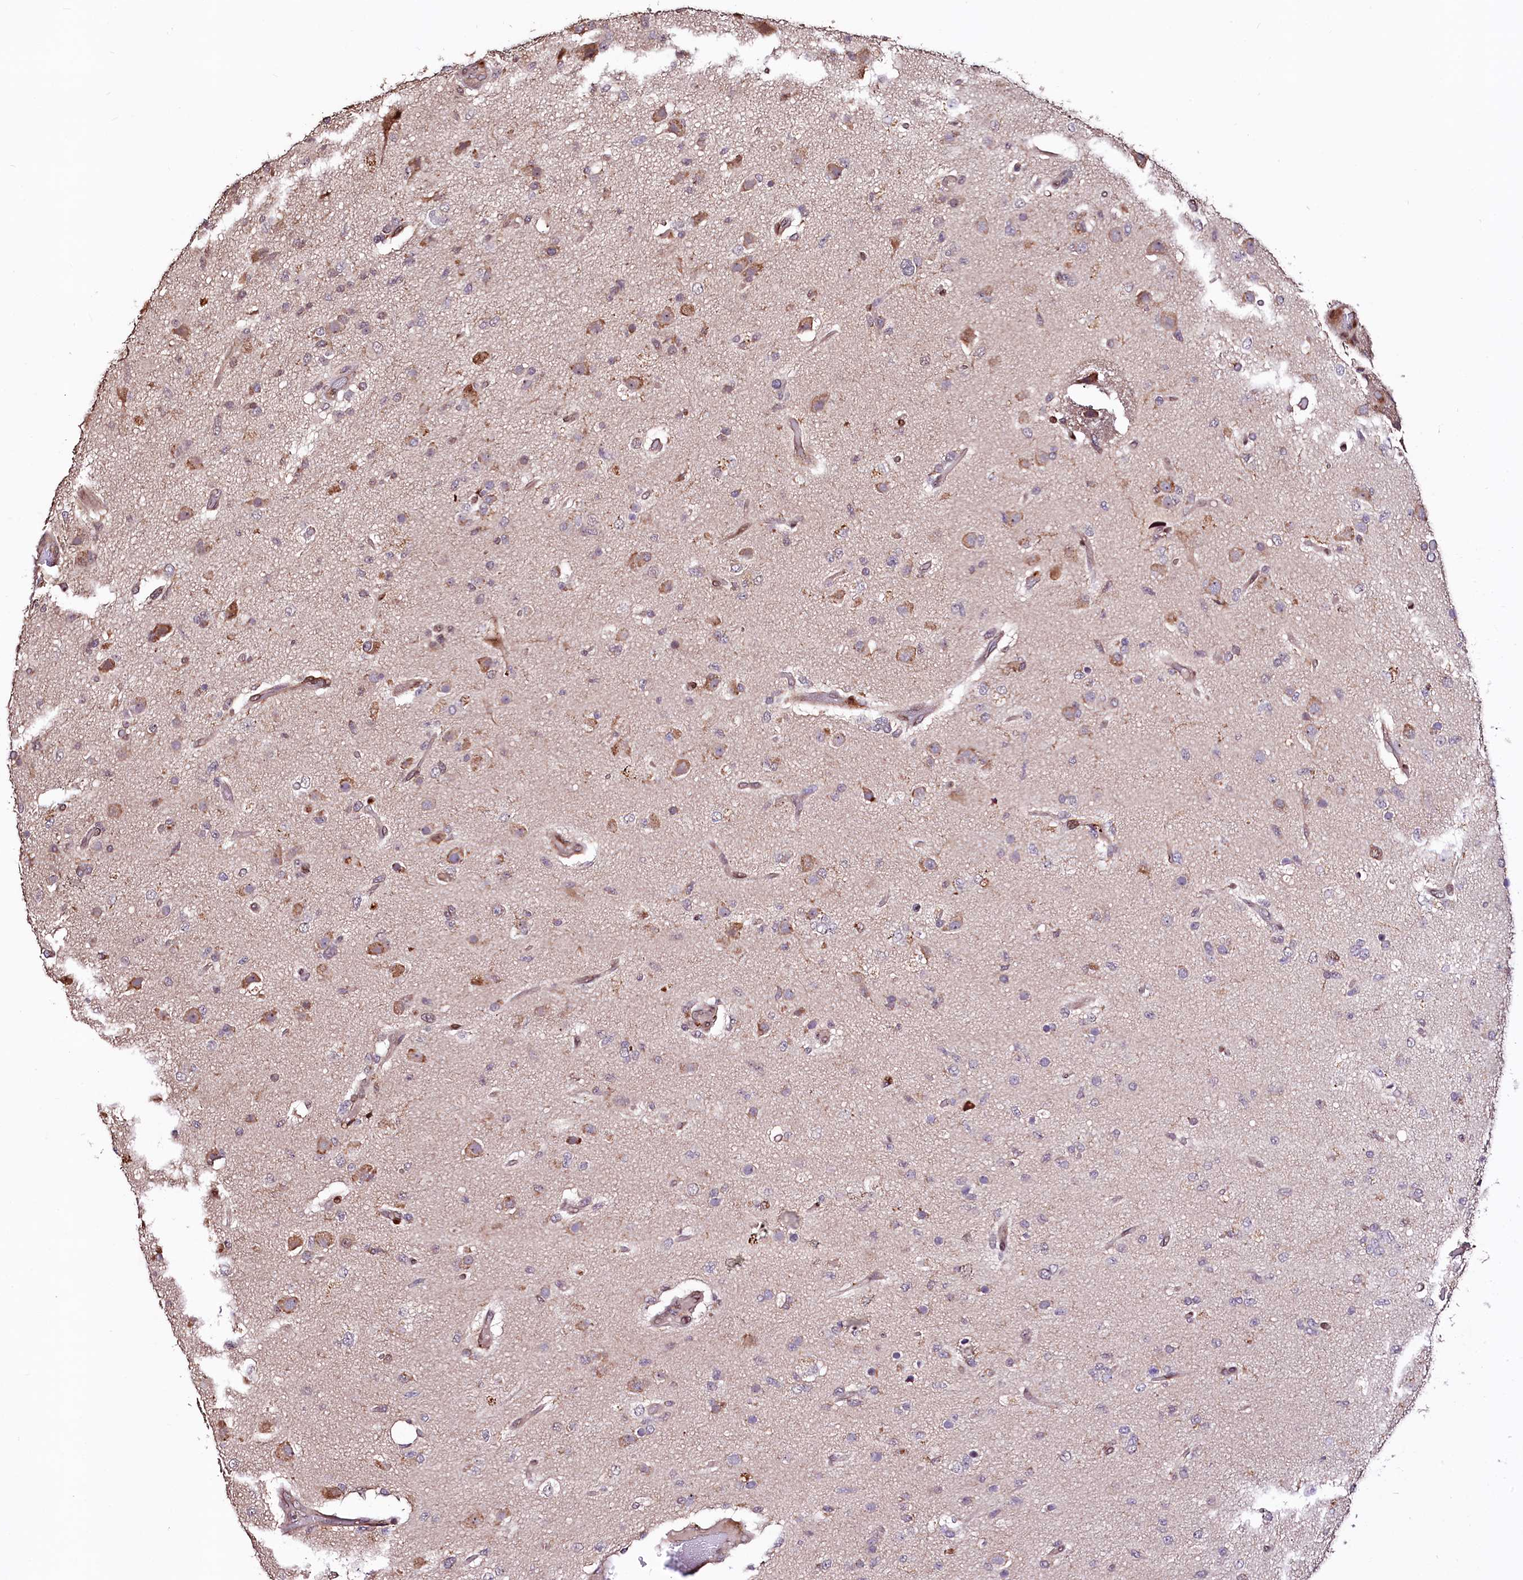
{"staining": {"intensity": "negative", "quantity": "none", "location": "none"}, "tissue": "glioma", "cell_type": "Tumor cells", "image_type": "cancer", "snomed": [{"axis": "morphology", "description": "Glioma, malignant, High grade"}, {"axis": "topography", "description": "Brain"}], "caption": "High magnification brightfield microscopy of glioma stained with DAB (brown) and counterstained with hematoxylin (blue): tumor cells show no significant staining.", "gene": "C5orf15", "patient": {"sex": "female", "age": 74}}